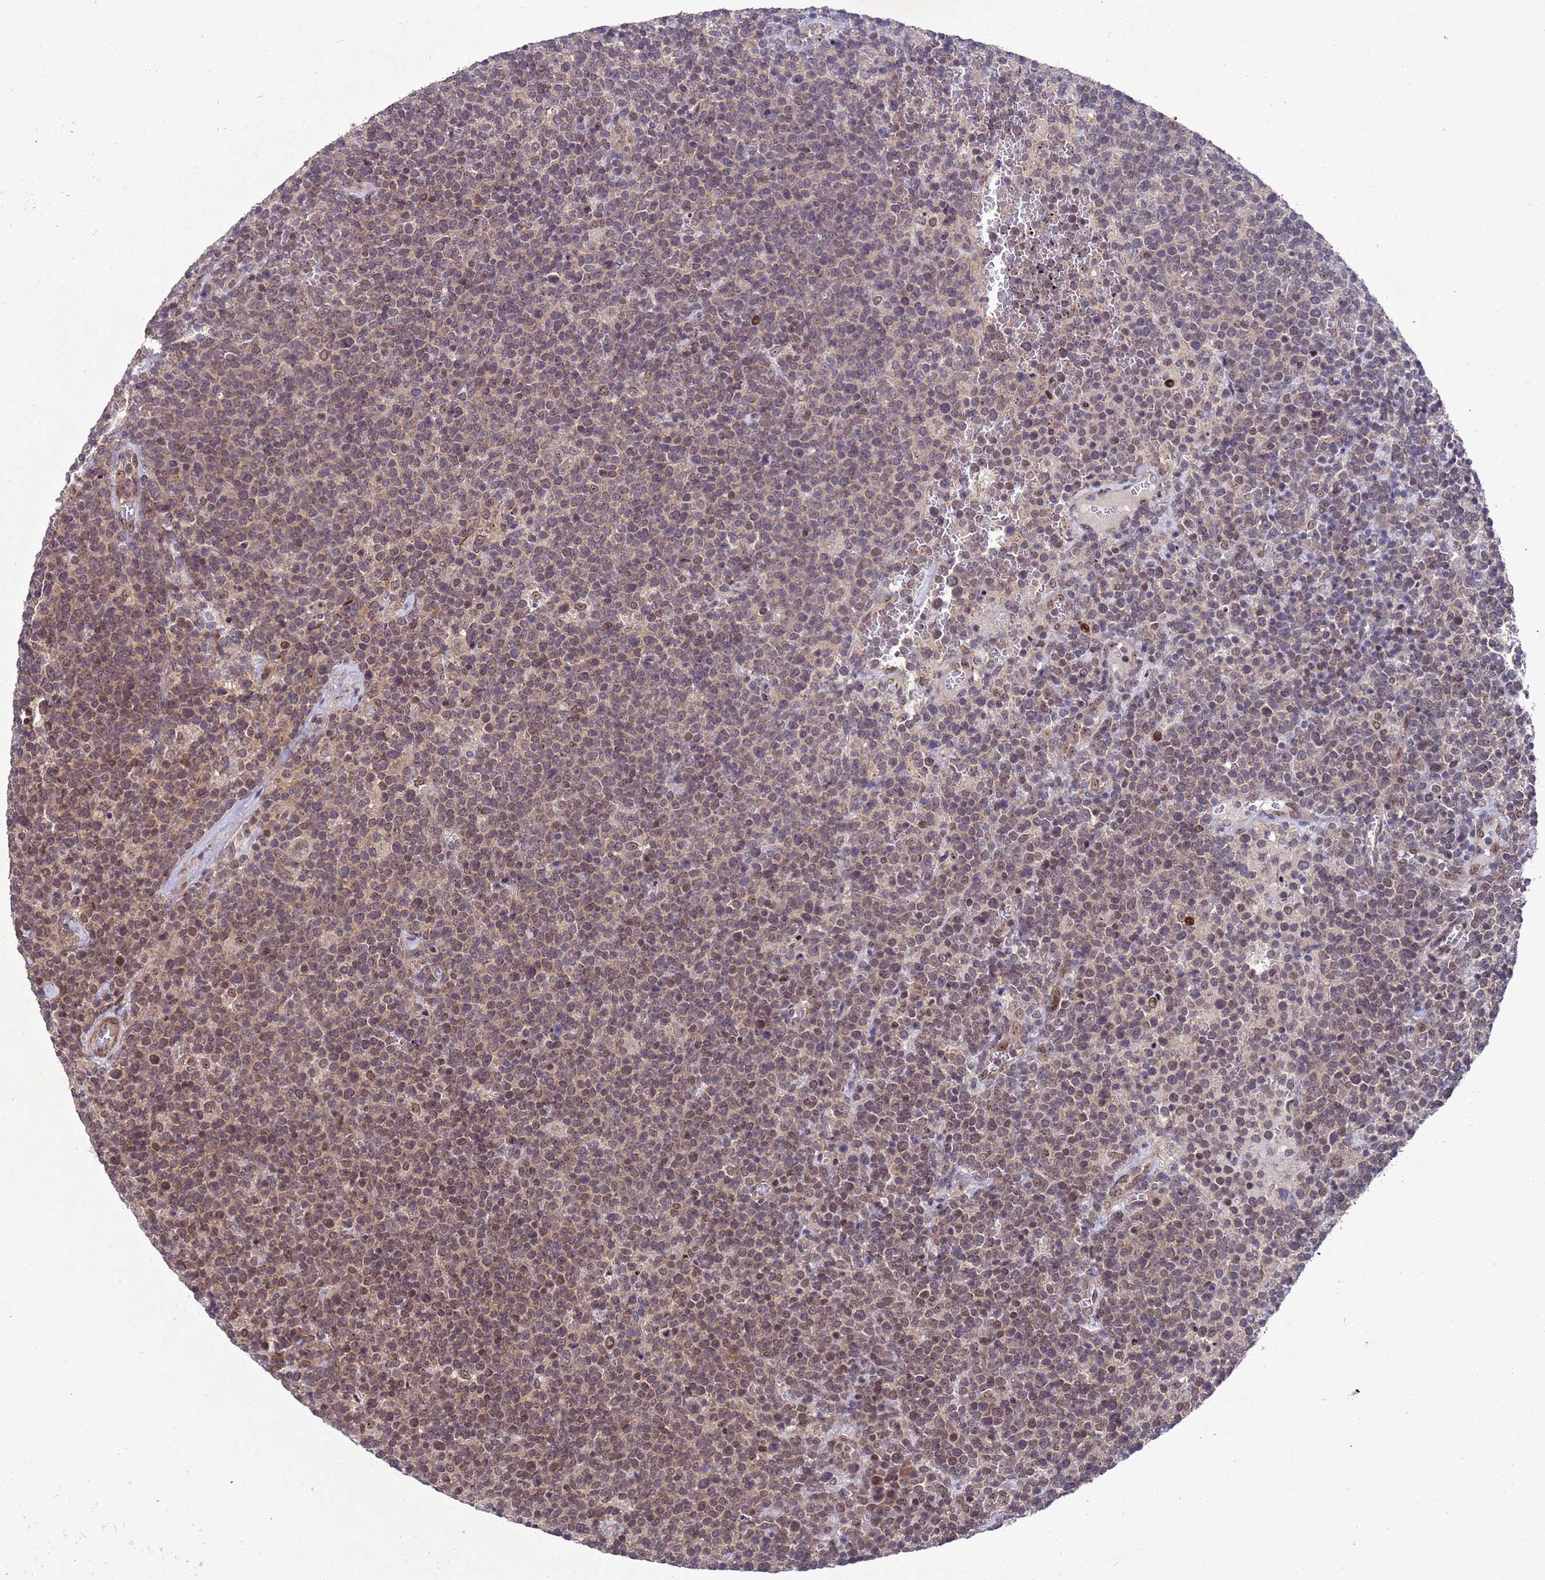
{"staining": {"intensity": "moderate", "quantity": "<25%", "location": "nuclear"}, "tissue": "lymphoma", "cell_type": "Tumor cells", "image_type": "cancer", "snomed": [{"axis": "morphology", "description": "Malignant lymphoma, non-Hodgkin's type, High grade"}, {"axis": "topography", "description": "Lymph node"}], "caption": "High-power microscopy captured an immunohistochemistry (IHC) micrograph of high-grade malignant lymphoma, non-Hodgkin's type, revealing moderate nuclear expression in about <25% of tumor cells. Ihc stains the protein in brown and the nuclei are stained blue.", "gene": "TBK1", "patient": {"sex": "male", "age": 61}}